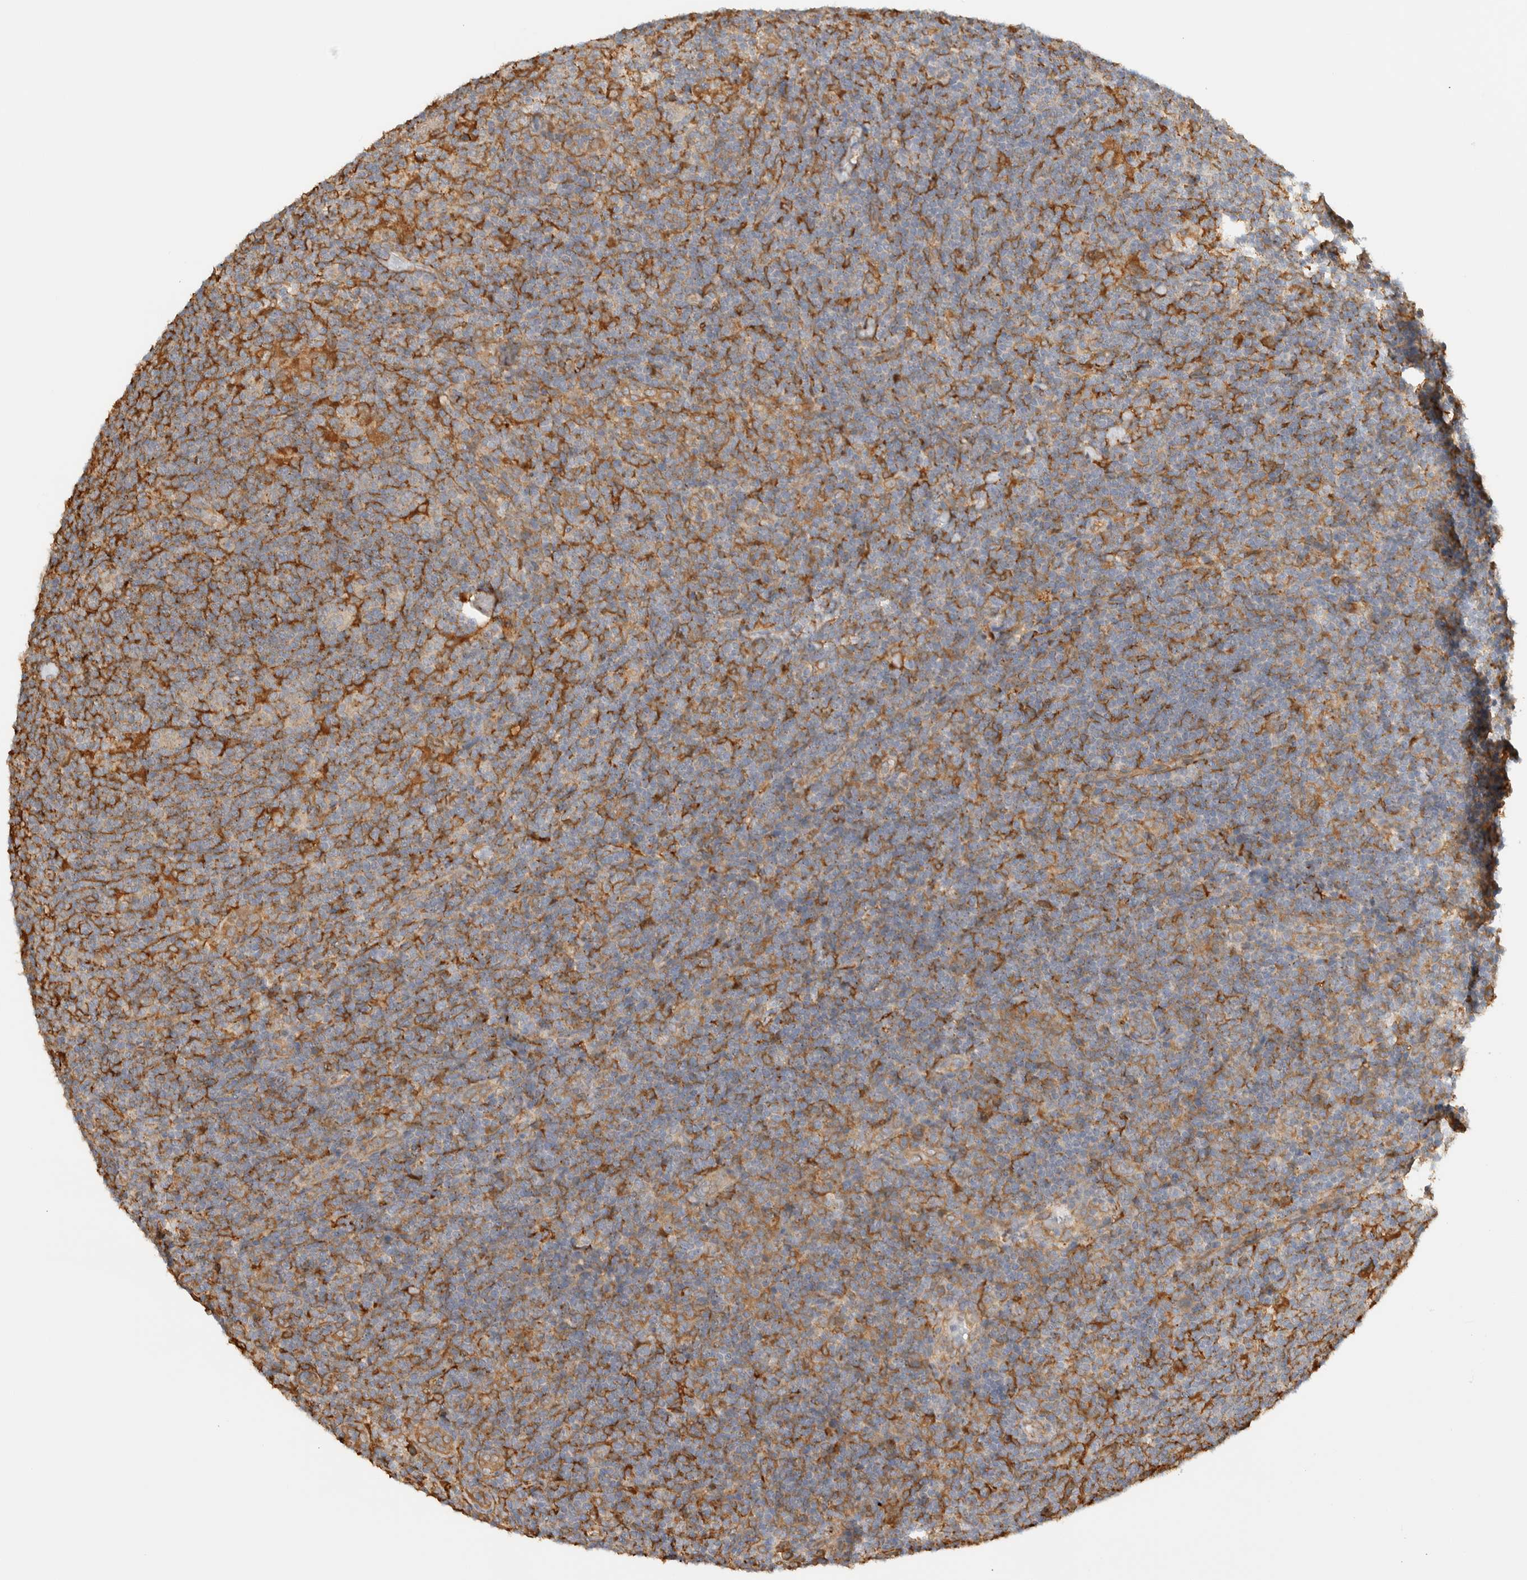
{"staining": {"intensity": "weak", "quantity": "<25%", "location": "cytoplasmic/membranous"}, "tissue": "lymphoma", "cell_type": "Tumor cells", "image_type": "cancer", "snomed": [{"axis": "morphology", "description": "Hodgkin's disease, NOS"}, {"axis": "topography", "description": "Lymph node"}], "caption": "Hodgkin's disease stained for a protein using immunohistochemistry (IHC) demonstrates no staining tumor cells.", "gene": "TMEM192", "patient": {"sex": "female", "age": 57}}